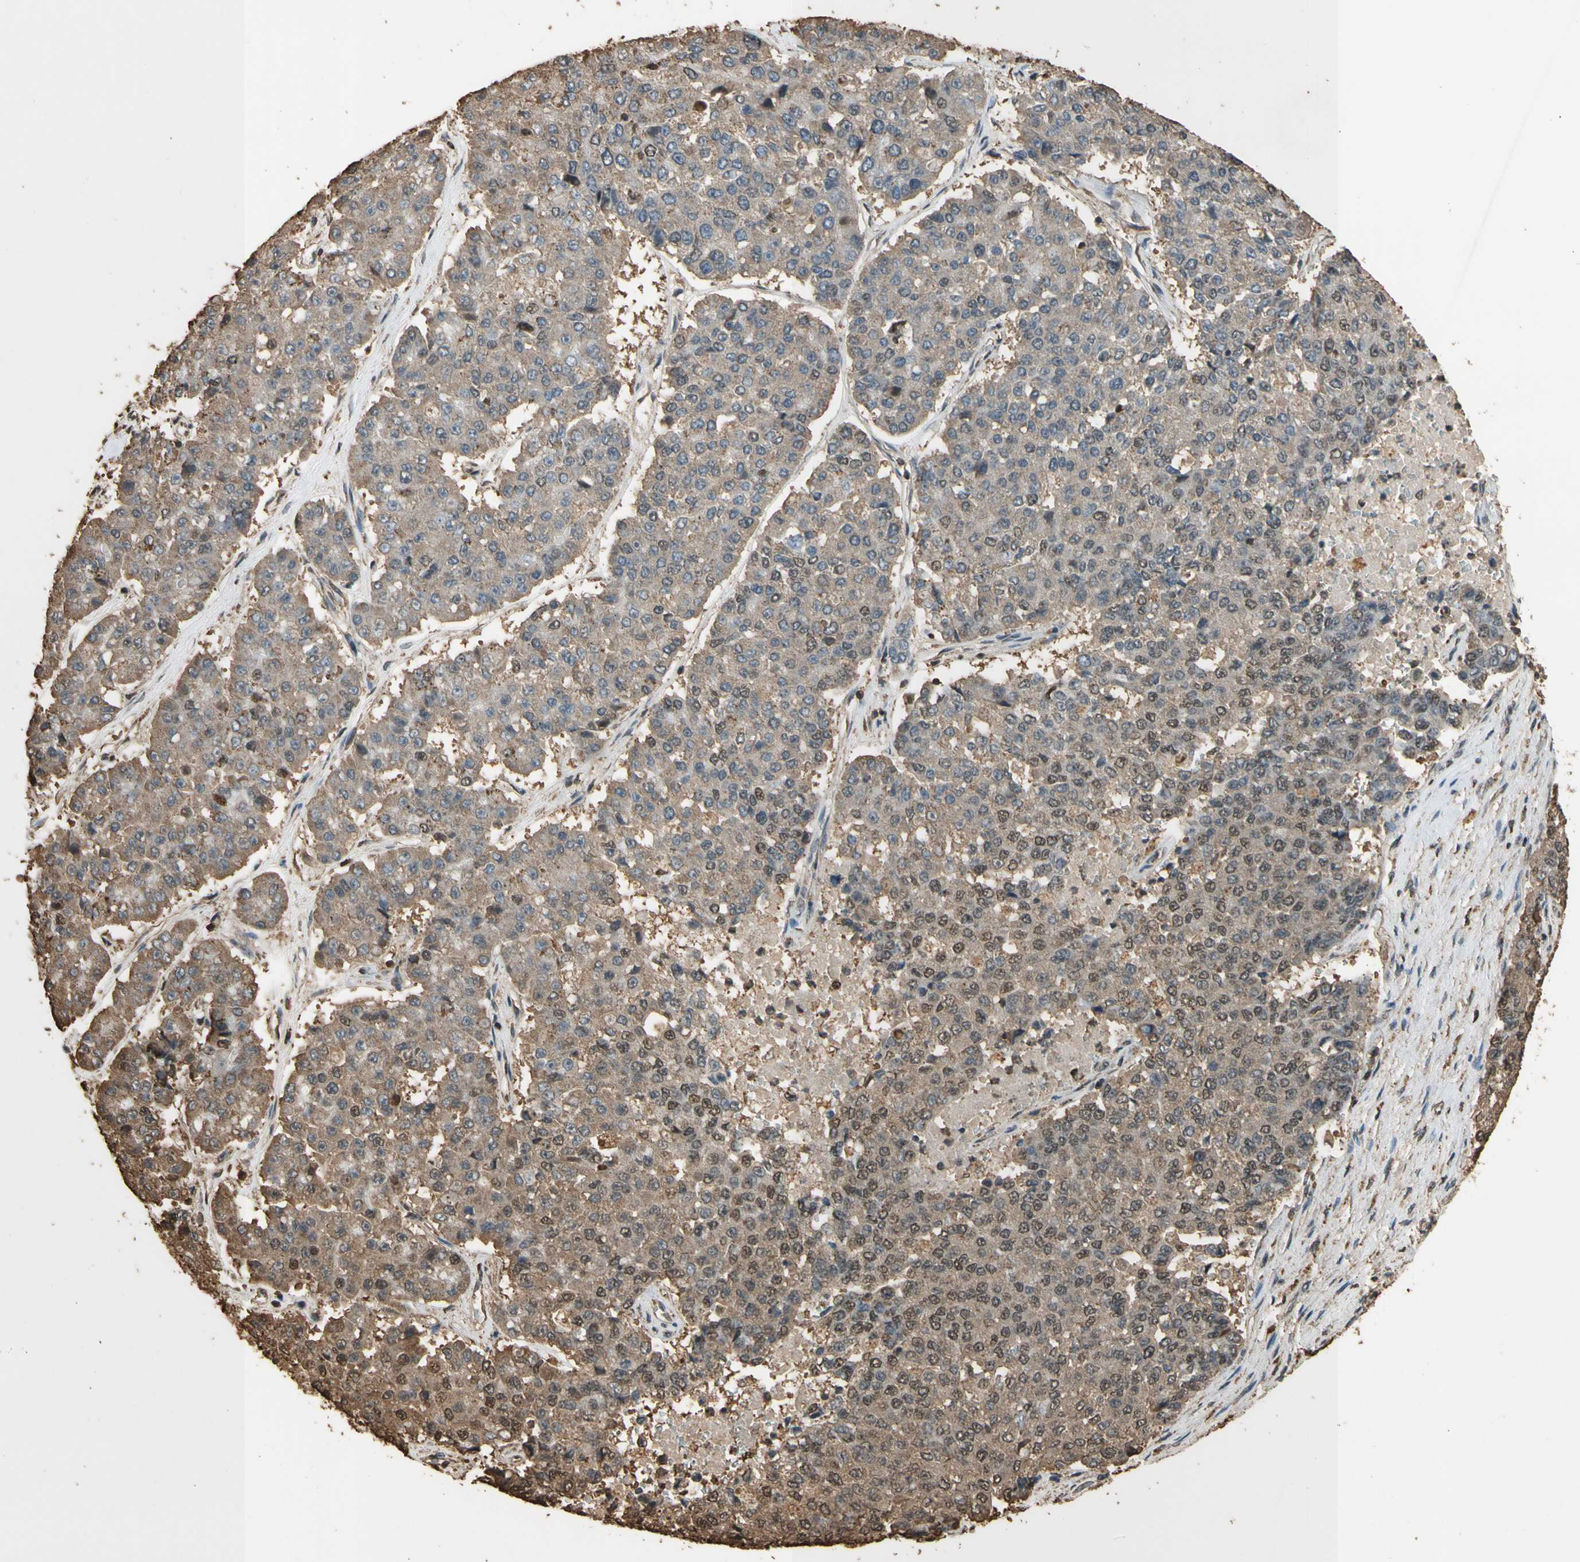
{"staining": {"intensity": "moderate", "quantity": ">75%", "location": "cytoplasmic/membranous,nuclear"}, "tissue": "pancreatic cancer", "cell_type": "Tumor cells", "image_type": "cancer", "snomed": [{"axis": "morphology", "description": "Adenocarcinoma, NOS"}, {"axis": "topography", "description": "Pancreas"}], "caption": "High-power microscopy captured an immunohistochemistry (IHC) image of pancreatic cancer (adenocarcinoma), revealing moderate cytoplasmic/membranous and nuclear expression in approximately >75% of tumor cells.", "gene": "TNFSF13B", "patient": {"sex": "male", "age": 50}}